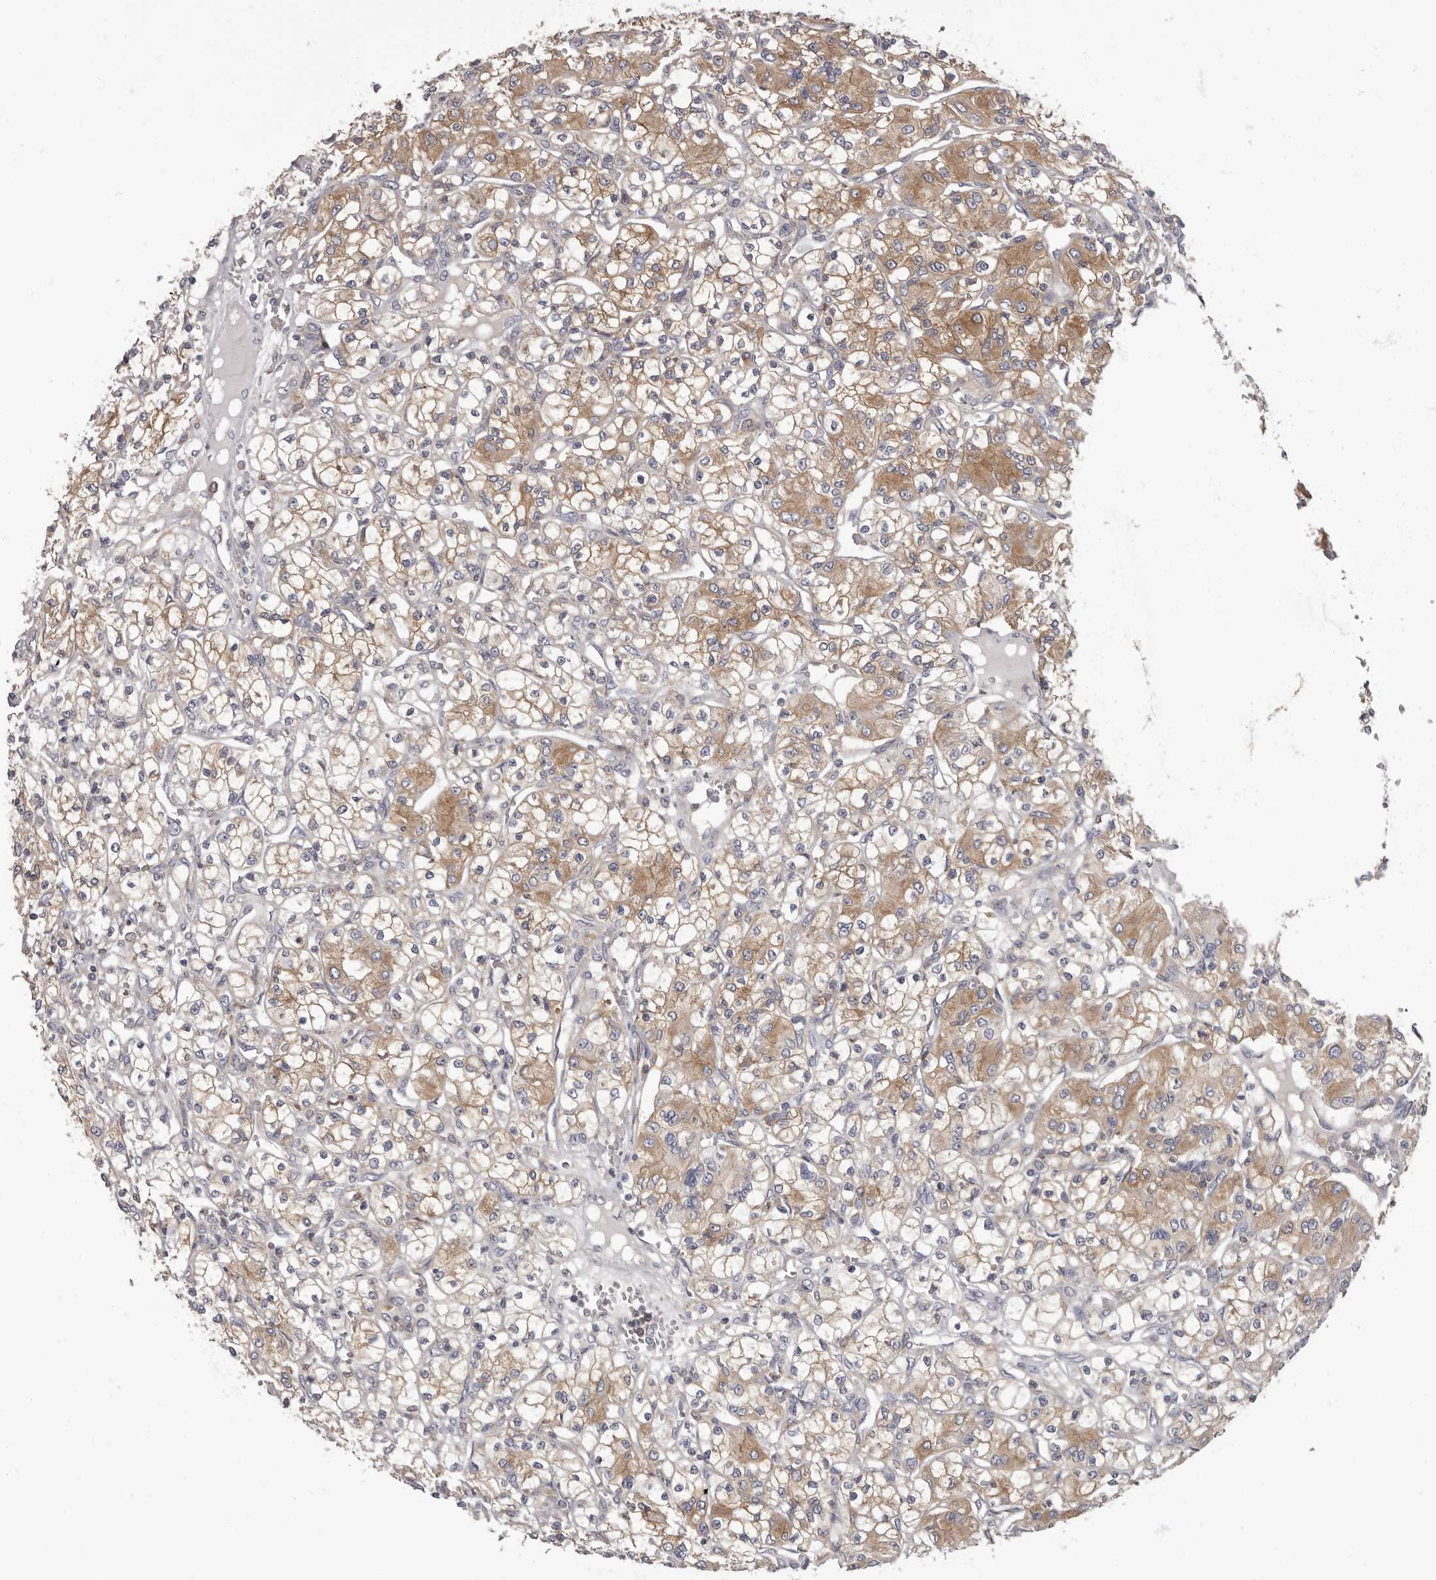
{"staining": {"intensity": "moderate", "quantity": "<25%", "location": "cytoplasmic/membranous"}, "tissue": "renal cancer", "cell_type": "Tumor cells", "image_type": "cancer", "snomed": [{"axis": "morphology", "description": "Adenocarcinoma, NOS"}, {"axis": "topography", "description": "Kidney"}], "caption": "Renal adenocarcinoma stained with a brown dye exhibits moderate cytoplasmic/membranous positive staining in approximately <25% of tumor cells.", "gene": "APEH", "patient": {"sex": "female", "age": 59}}